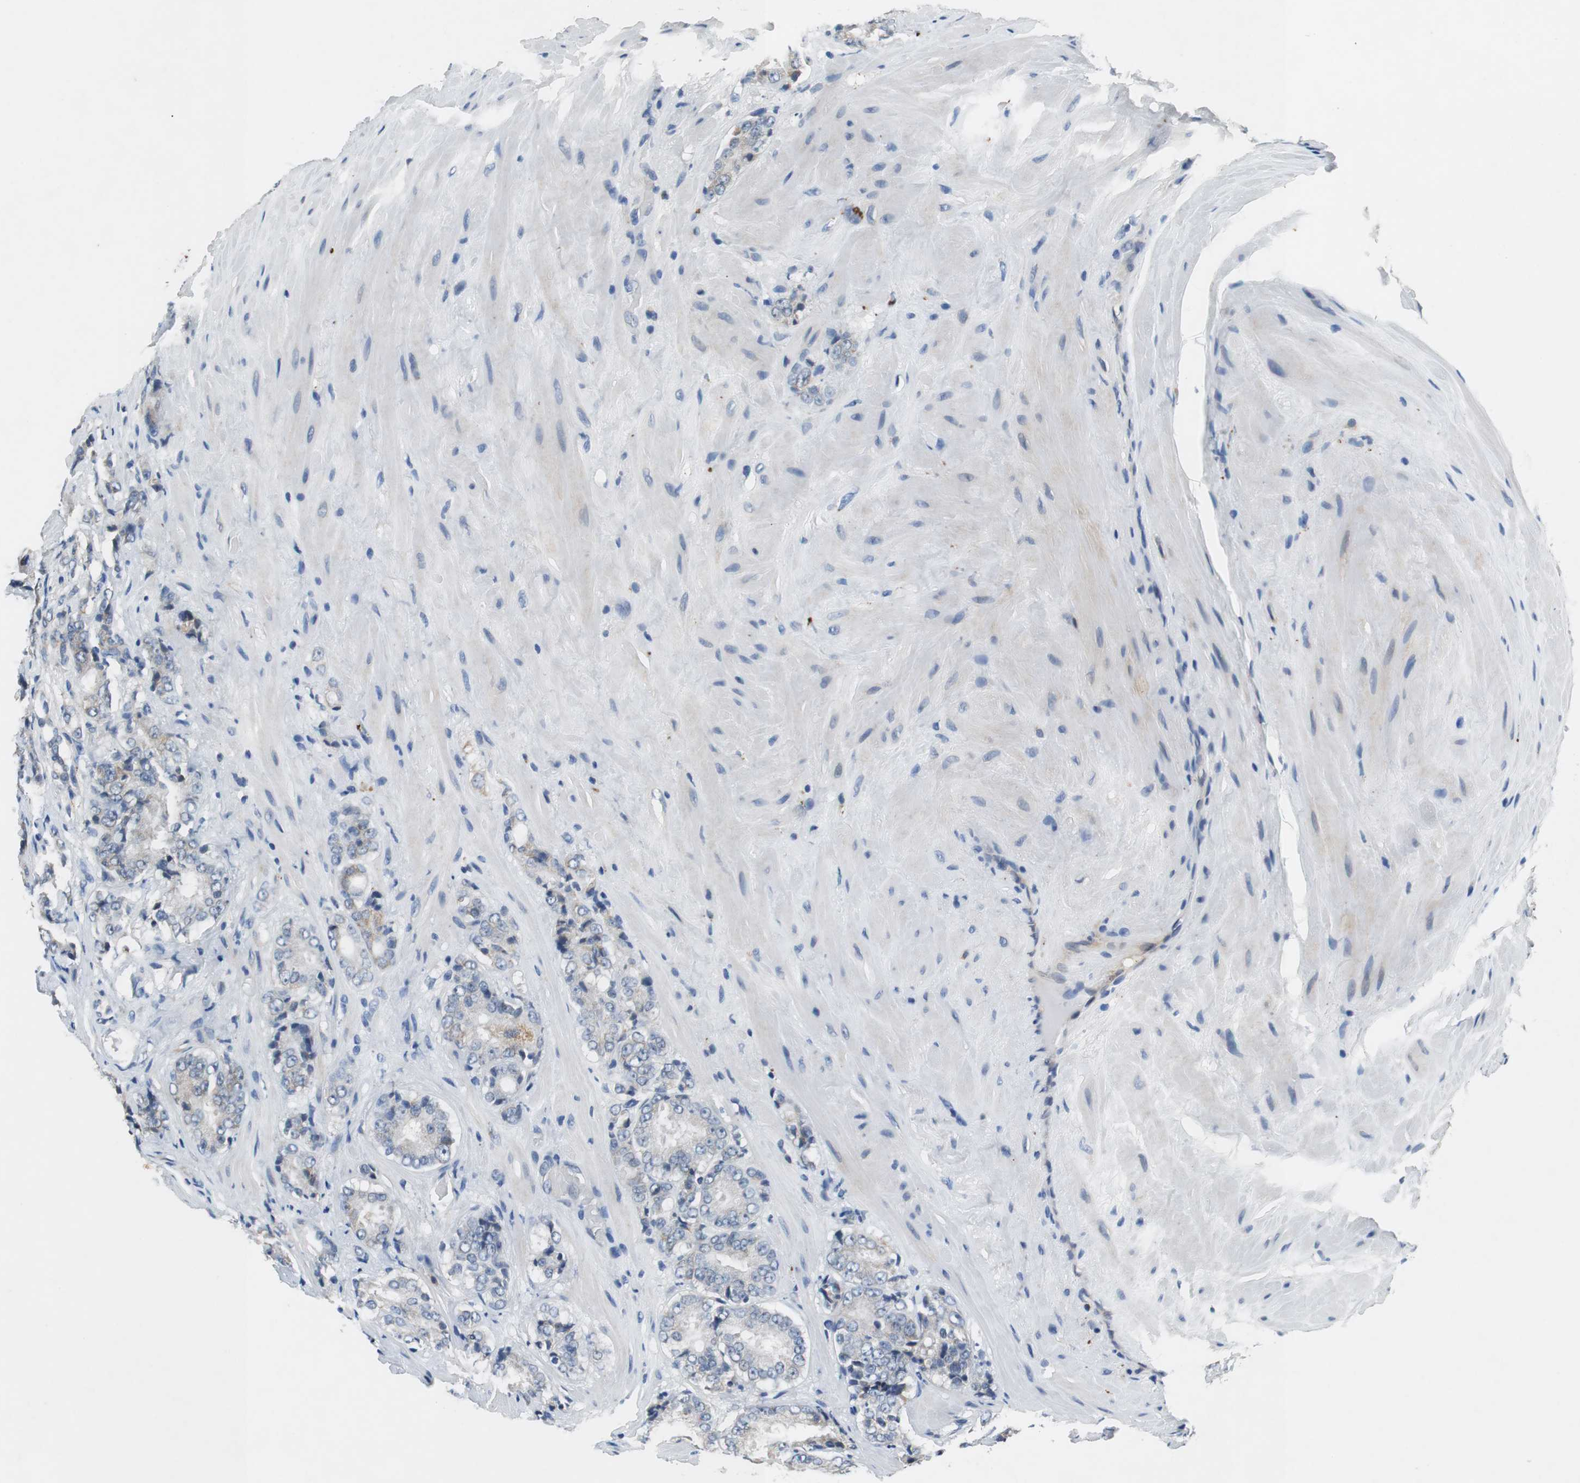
{"staining": {"intensity": "weak", "quantity": "<25%", "location": "cytoplasmic/membranous"}, "tissue": "prostate cancer", "cell_type": "Tumor cells", "image_type": "cancer", "snomed": [{"axis": "morphology", "description": "Adenocarcinoma, High grade"}, {"axis": "topography", "description": "Prostate"}], "caption": "A high-resolution image shows immunohistochemistry staining of prostate cancer (high-grade adenocarcinoma), which demonstrates no significant positivity in tumor cells.", "gene": "NLGN1", "patient": {"sex": "male", "age": 70}}